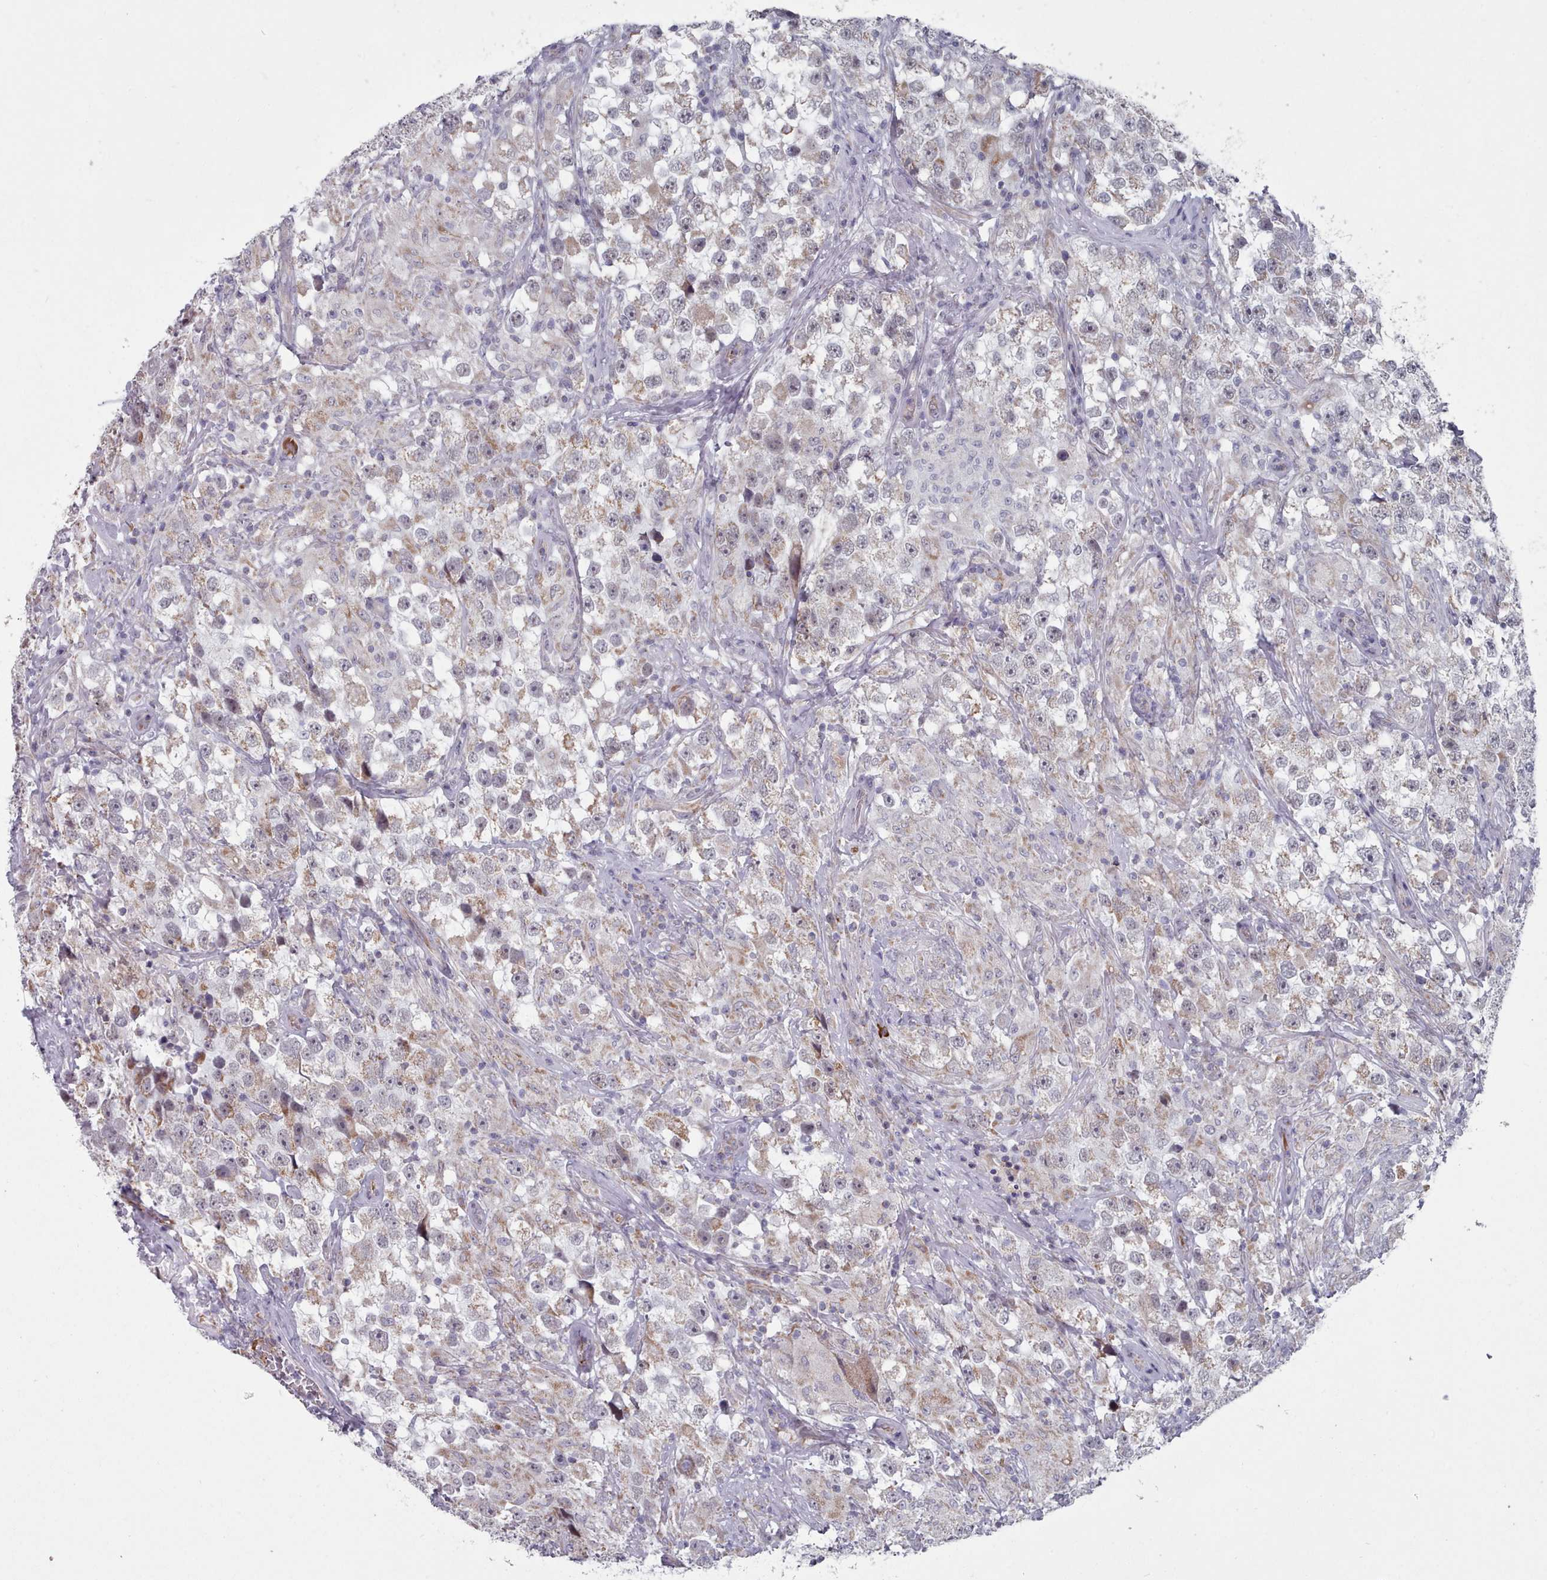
{"staining": {"intensity": "weak", "quantity": ">75%", "location": "cytoplasmic/membranous"}, "tissue": "testis cancer", "cell_type": "Tumor cells", "image_type": "cancer", "snomed": [{"axis": "morphology", "description": "Seminoma, NOS"}, {"axis": "topography", "description": "Testis"}], "caption": "This is an image of immunohistochemistry (IHC) staining of seminoma (testis), which shows weak positivity in the cytoplasmic/membranous of tumor cells.", "gene": "TRARG1", "patient": {"sex": "male", "age": 46}}